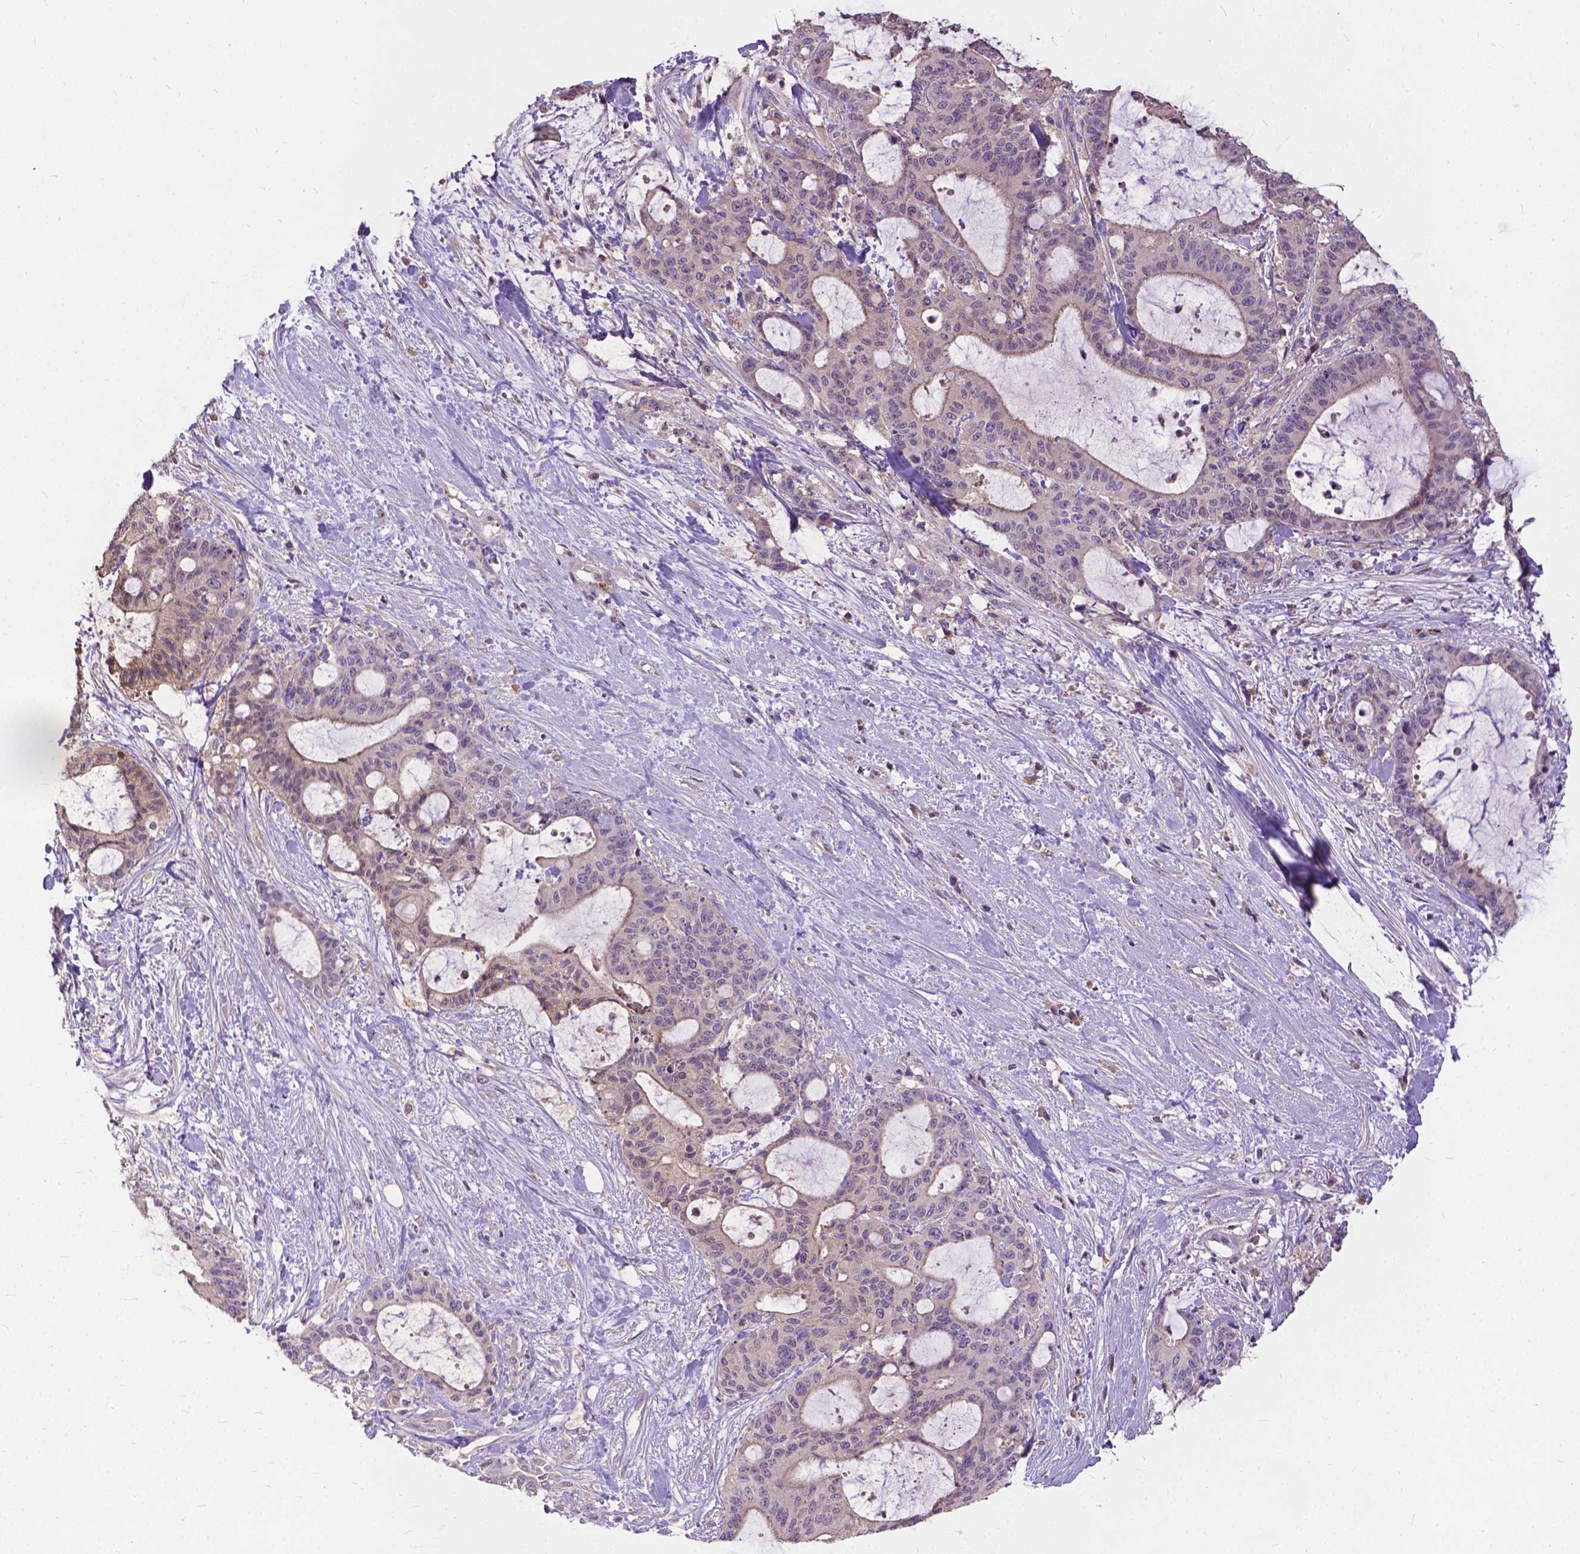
{"staining": {"intensity": "weak", "quantity": "<25%", "location": "cytoplasmic/membranous"}, "tissue": "liver cancer", "cell_type": "Tumor cells", "image_type": "cancer", "snomed": [{"axis": "morphology", "description": "Cholangiocarcinoma"}, {"axis": "topography", "description": "Liver"}], "caption": "This is a micrograph of IHC staining of cholangiocarcinoma (liver), which shows no staining in tumor cells.", "gene": "ZNF337", "patient": {"sex": "female", "age": 73}}